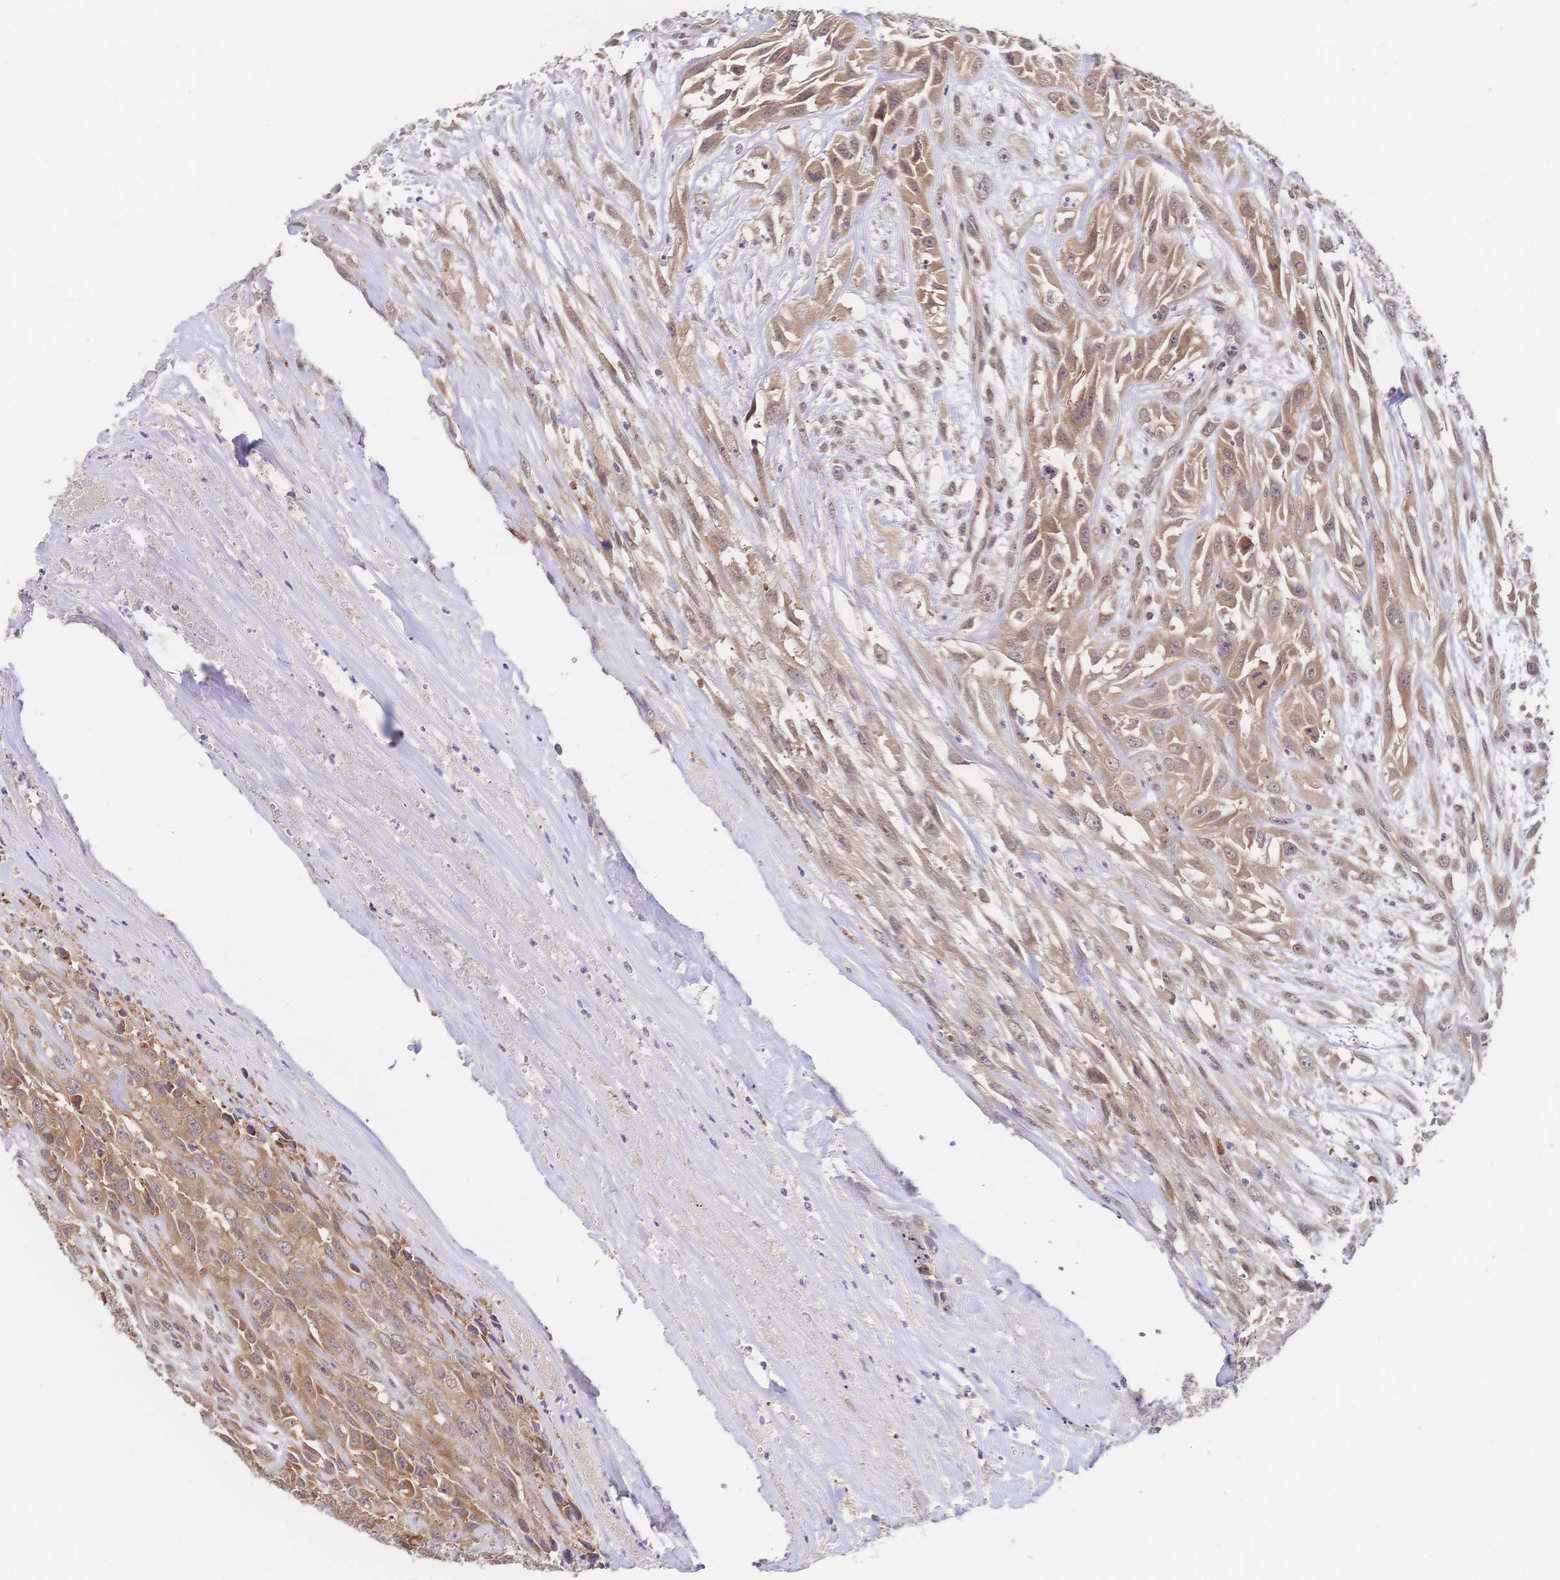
{"staining": {"intensity": "moderate", "quantity": ">75%", "location": "cytoplasmic/membranous"}, "tissue": "urothelial cancer", "cell_type": "Tumor cells", "image_type": "cancer", "snomed": [{"axis": "morphology", "description": "Urothelial carcinoma, High grade"}, {"axis": "topography", "description": "Urinary bladder"}], "caption": "Urothelial carcinoma (high-grade) stained for a protein displays moderate cytoplasmic/membranous positivity in tumor cells.", "gene": "LMO4", "patient": {"sex": "male", "age": 67}}